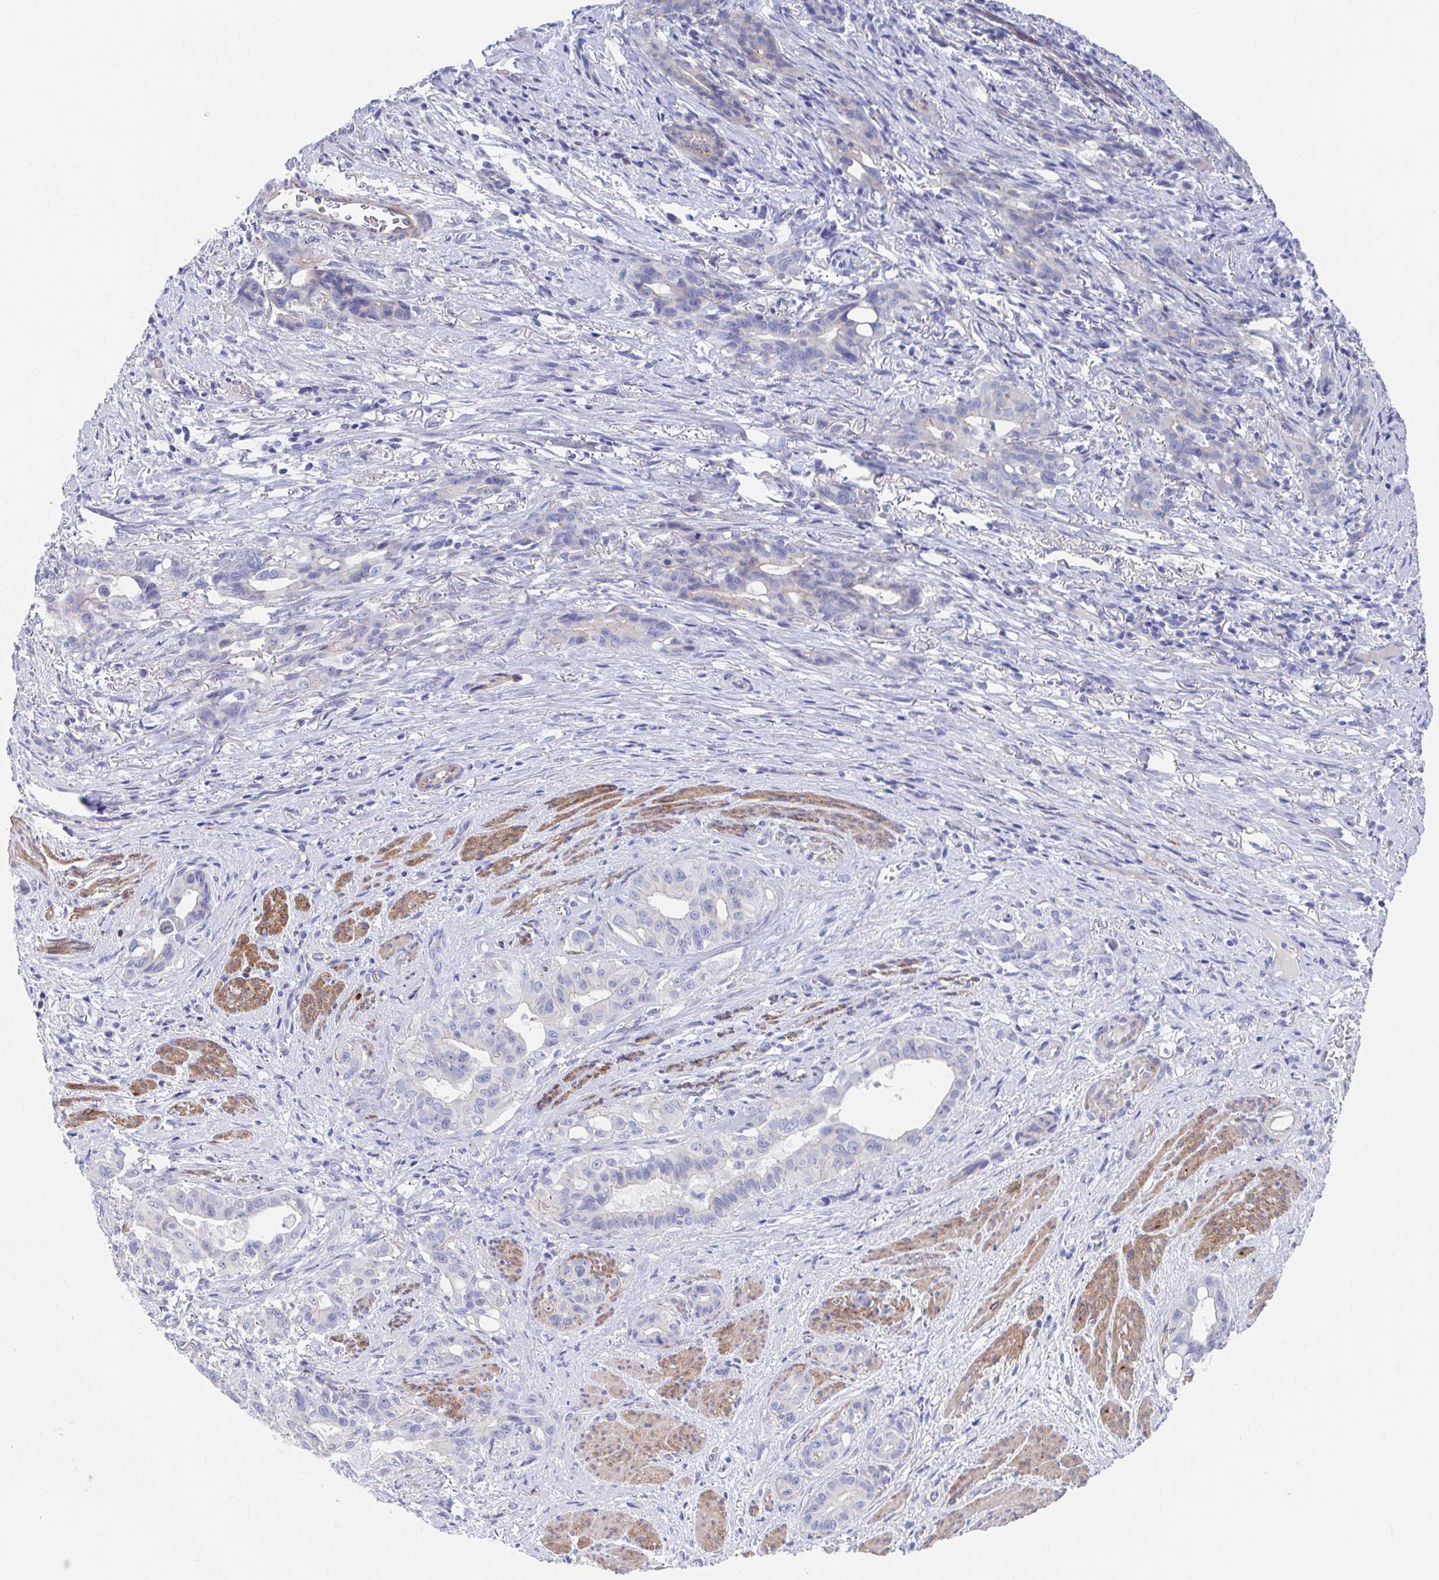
{"staining": {"intensity": "negative", "quantity": "none", "location": "none"}, "tissue": "stomach cancer", "cell_type": "Tumor cells", "image_type": "cancer", "snomed": [{"axis": "morphology", "description": "Normal tissue, NOS"}, {"axis": "morphology", "description": "Adenocarcinoma, NOS"}, {"axis": "topography", "description": "Esophagus"}, {"axis": "topography", "description": "Stomach, upper"}], "caption": "Immunohistochemistry of human adenocarcinoma (stomach) shows no expression in tumor cells.", "gene": "CDH2", "patient": {"sex": "male", "age": 62}}